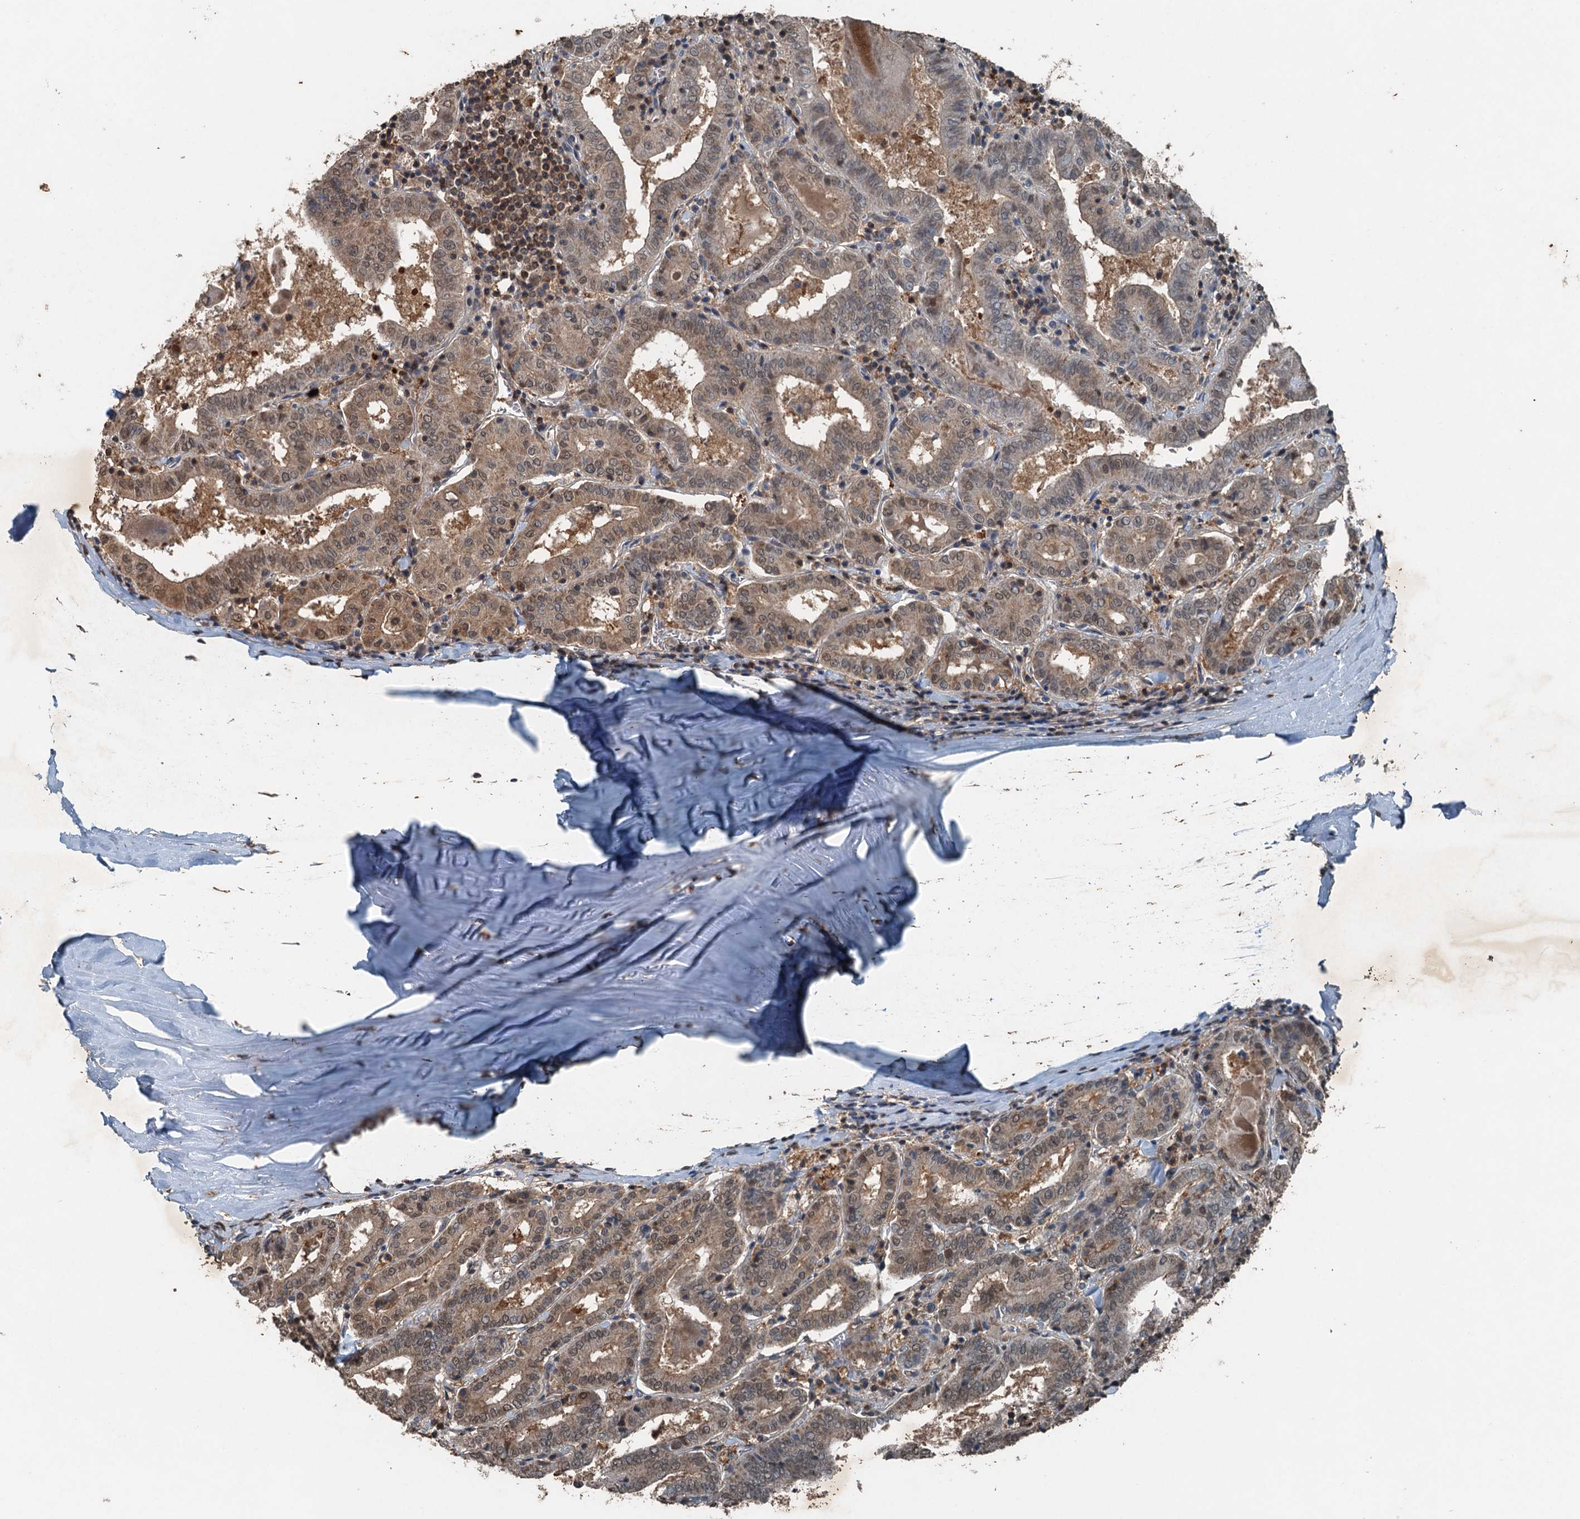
{"staining": {"intensity": "weak", "quantity": "25%-75%", "location": "cytoplasmic/membranous,nuclear"}, "tissue": "thyroid cancer", "cell_type": "Tumor cells", "image_type": "cancer", "snomed": [{"axis": "morphology", "description": "Papillary adenocarcinoma, NOS"}, {"axis": "topography", "description": "Thyroid gland"}], "caption": "Thyroid papillary adenocarcinoma was stained to show a protein in brown. There is low levels of weak cytoplasmic/membranous and nuclear expression in approximately 25%-75% of tumor cells.", "gene": "TCTN1", "patient": {"sex": "female", "age": 72}}